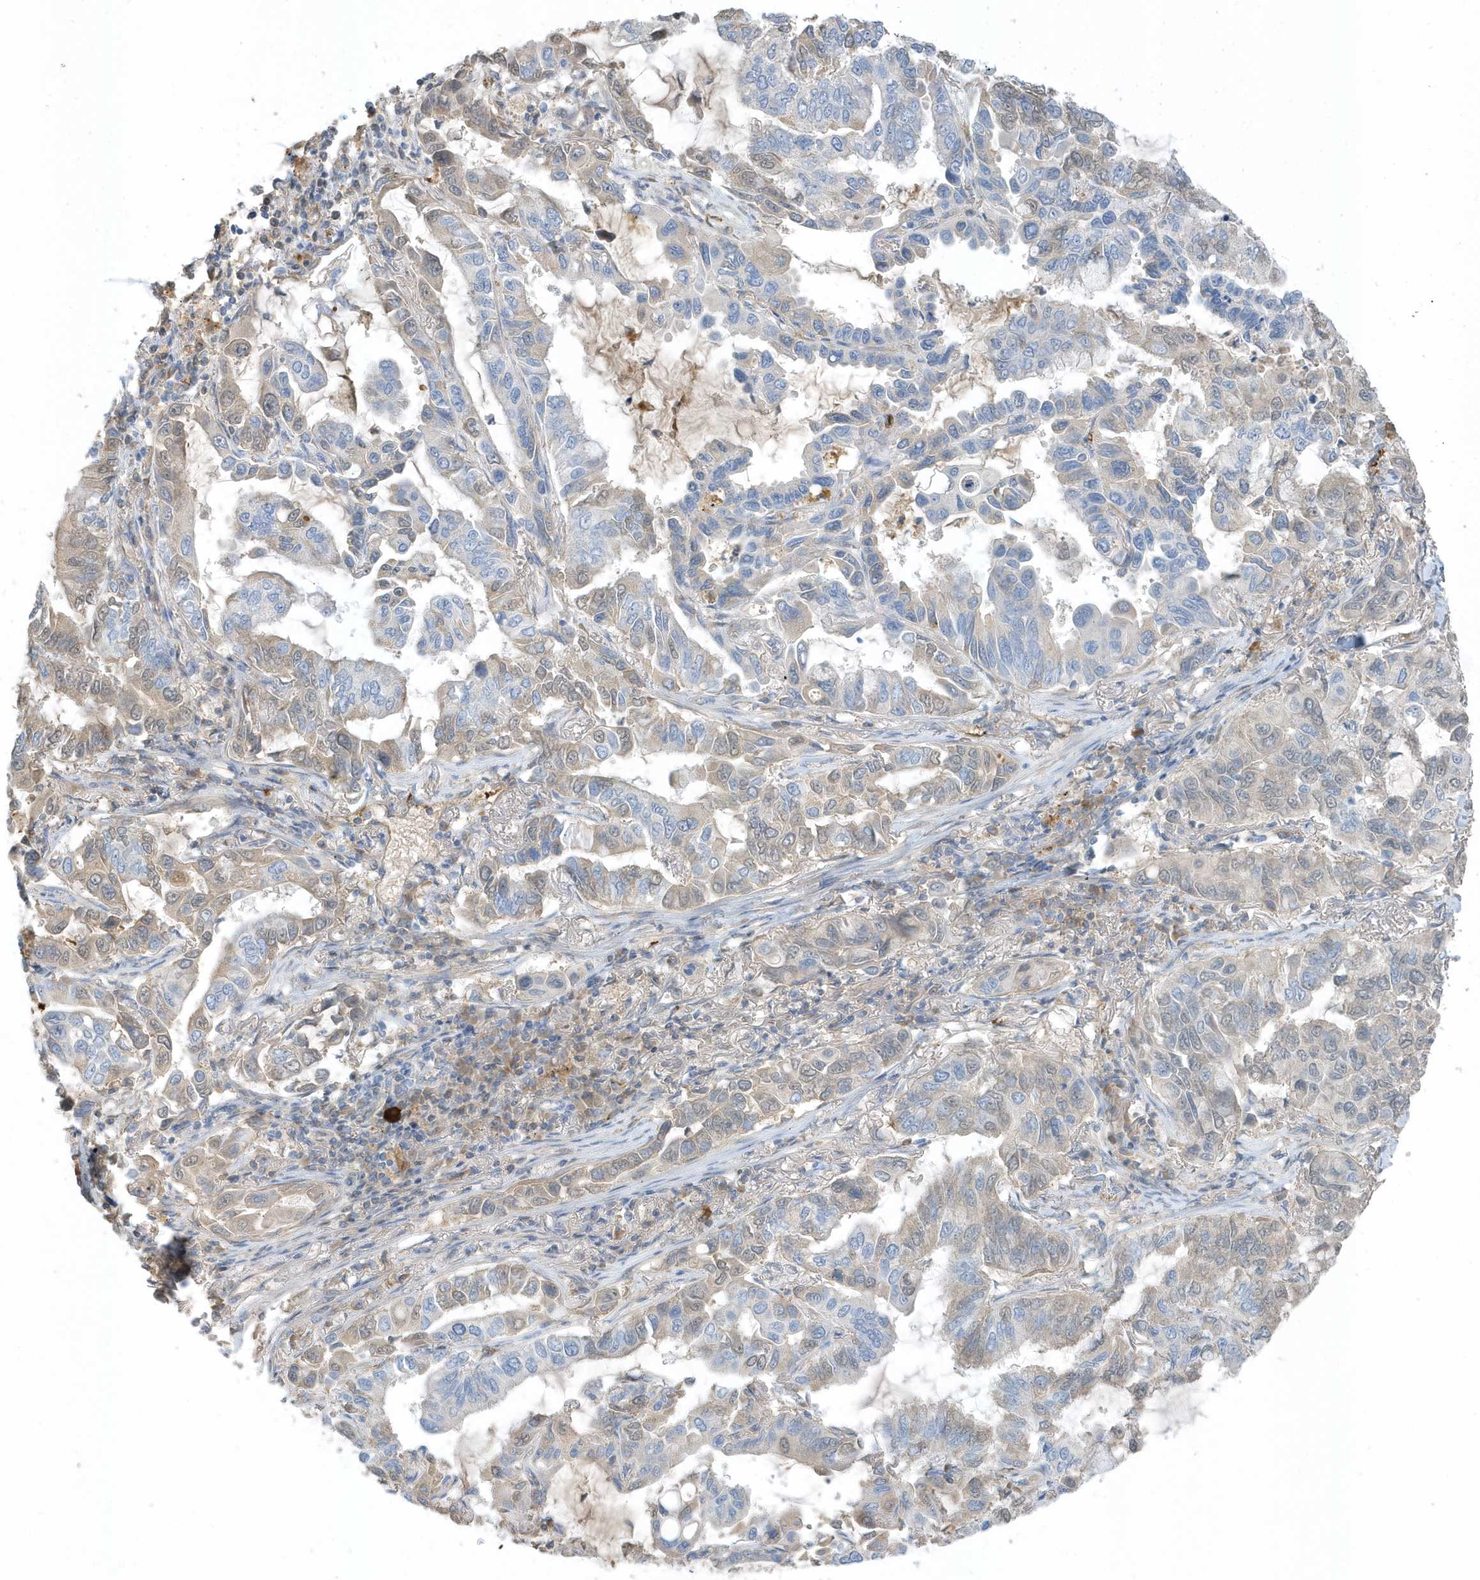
{"staining": {"intensity": "weak", "quantity": "<25%", "location": "cytoplasmic/membranous"}, "tissue": "lung cancer", "cell_type": "Tumor cells", "image_type": "cancer", "snomed": [{"axis": "morphology", "description": "Adenocarcinoma, NOS"}, {"axis": "topography", "description": "Lung"}], "caption": "A micrograph of human lung adenocarcinoma is negative for staining in tumor cells.", "gene": "USP53", "patient": {"sex": "male", "age": 64}}